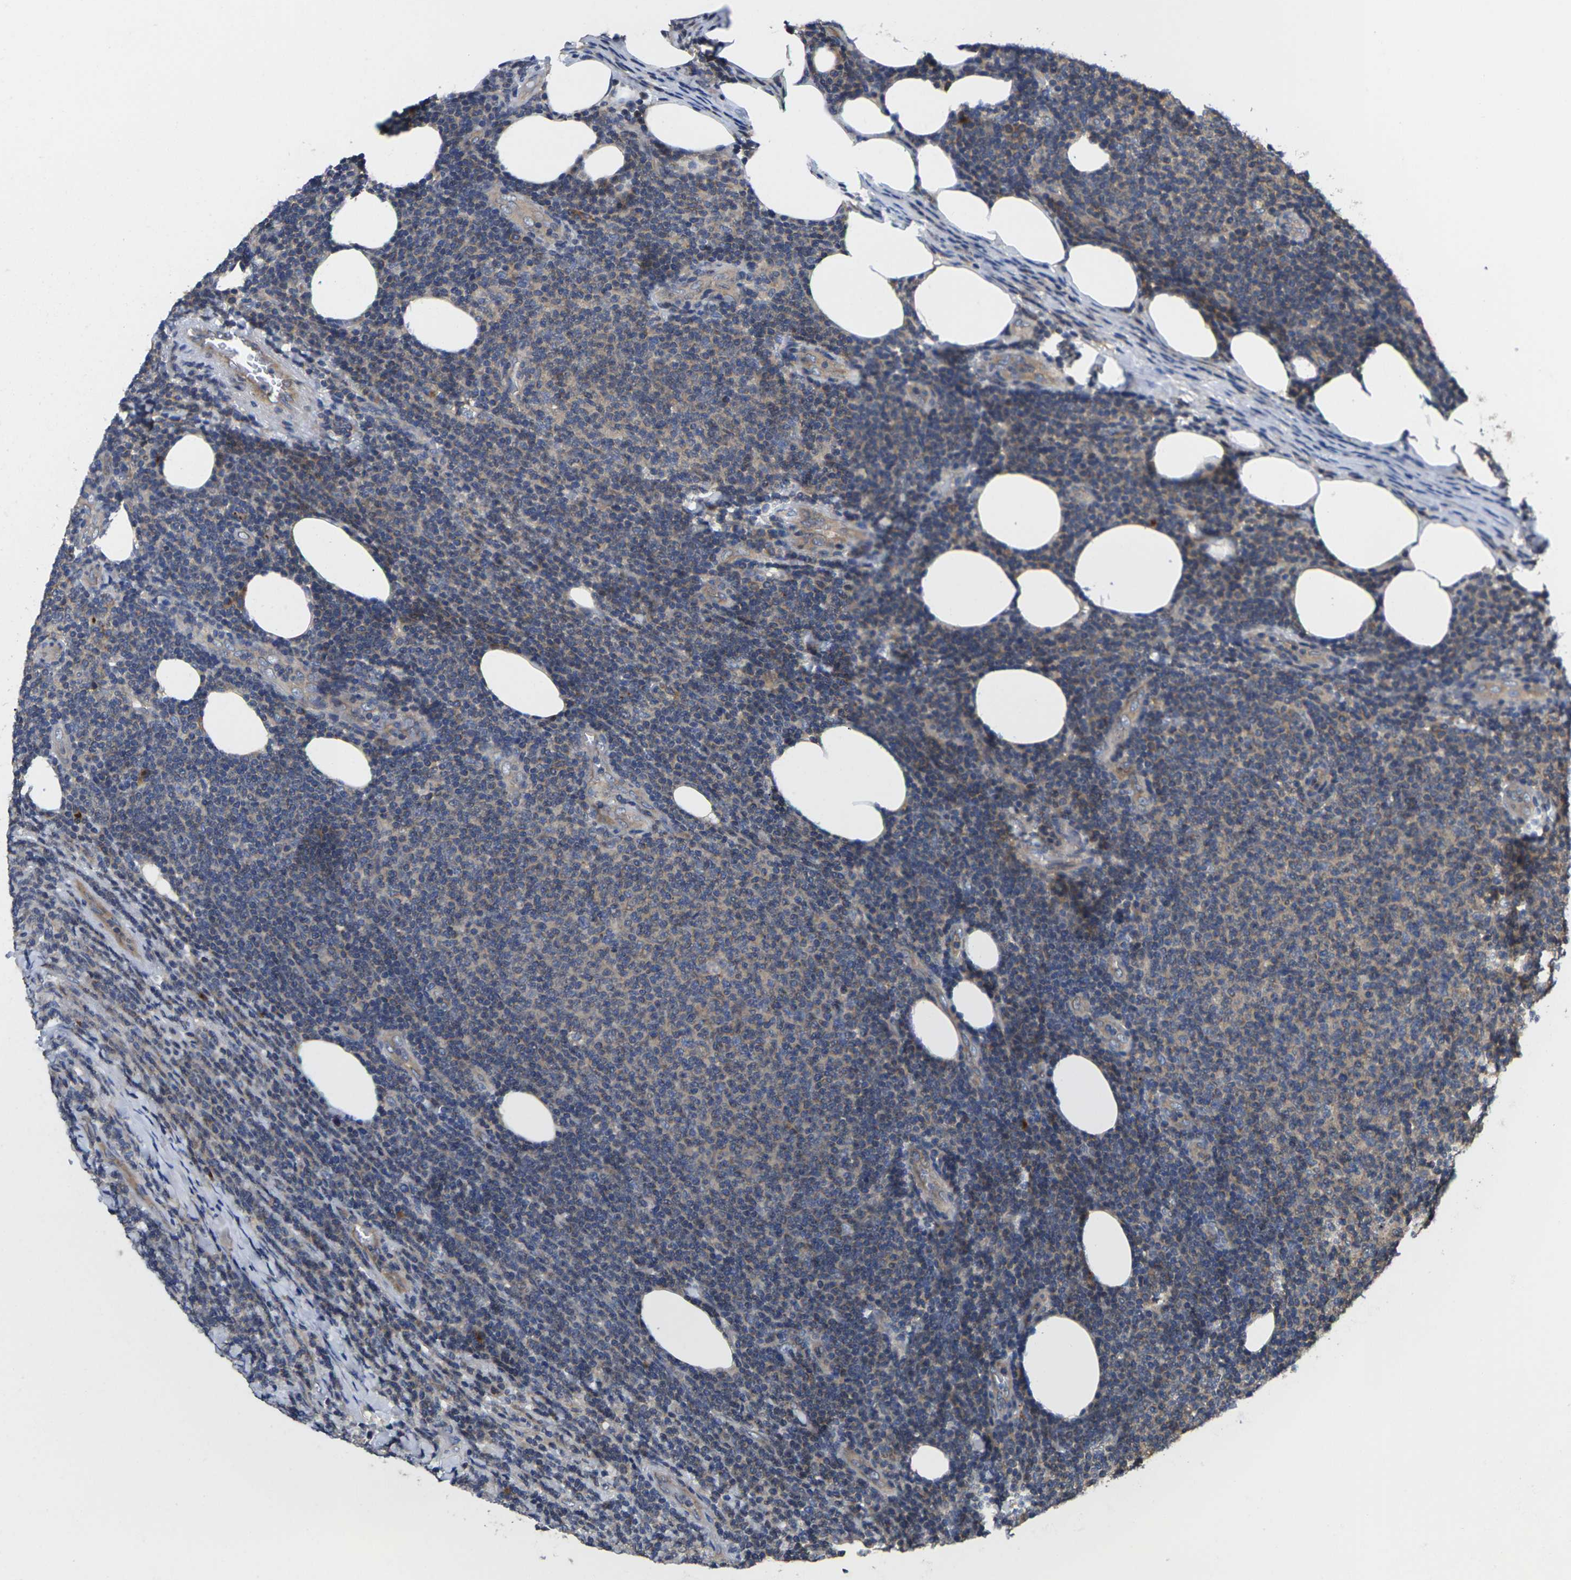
{"staining": {"intensity": "weak", "quantity": "25%-75%", "location": "cytoplasmic/membranous"}, "tissue": "lymphoma", "cell_type": "Tumor cells", "image_type": "cancer", "snomed": [{"axis": "morphology", "description": "Malignant lymphoma, non-Hodgkin's type, Low grade"}, {"axis": "topography", "description": "Lymph node"}], "caption": "DAB (3,3'-diaminobenzidine) immunohistochemical staining of human lymphoma exhibits weak cytoplasmic/membranous protein staining in approximately 25%-75% of tumor cells.", "gene": "TMCC2", "patient": {"sex": "male", "age": 66}}